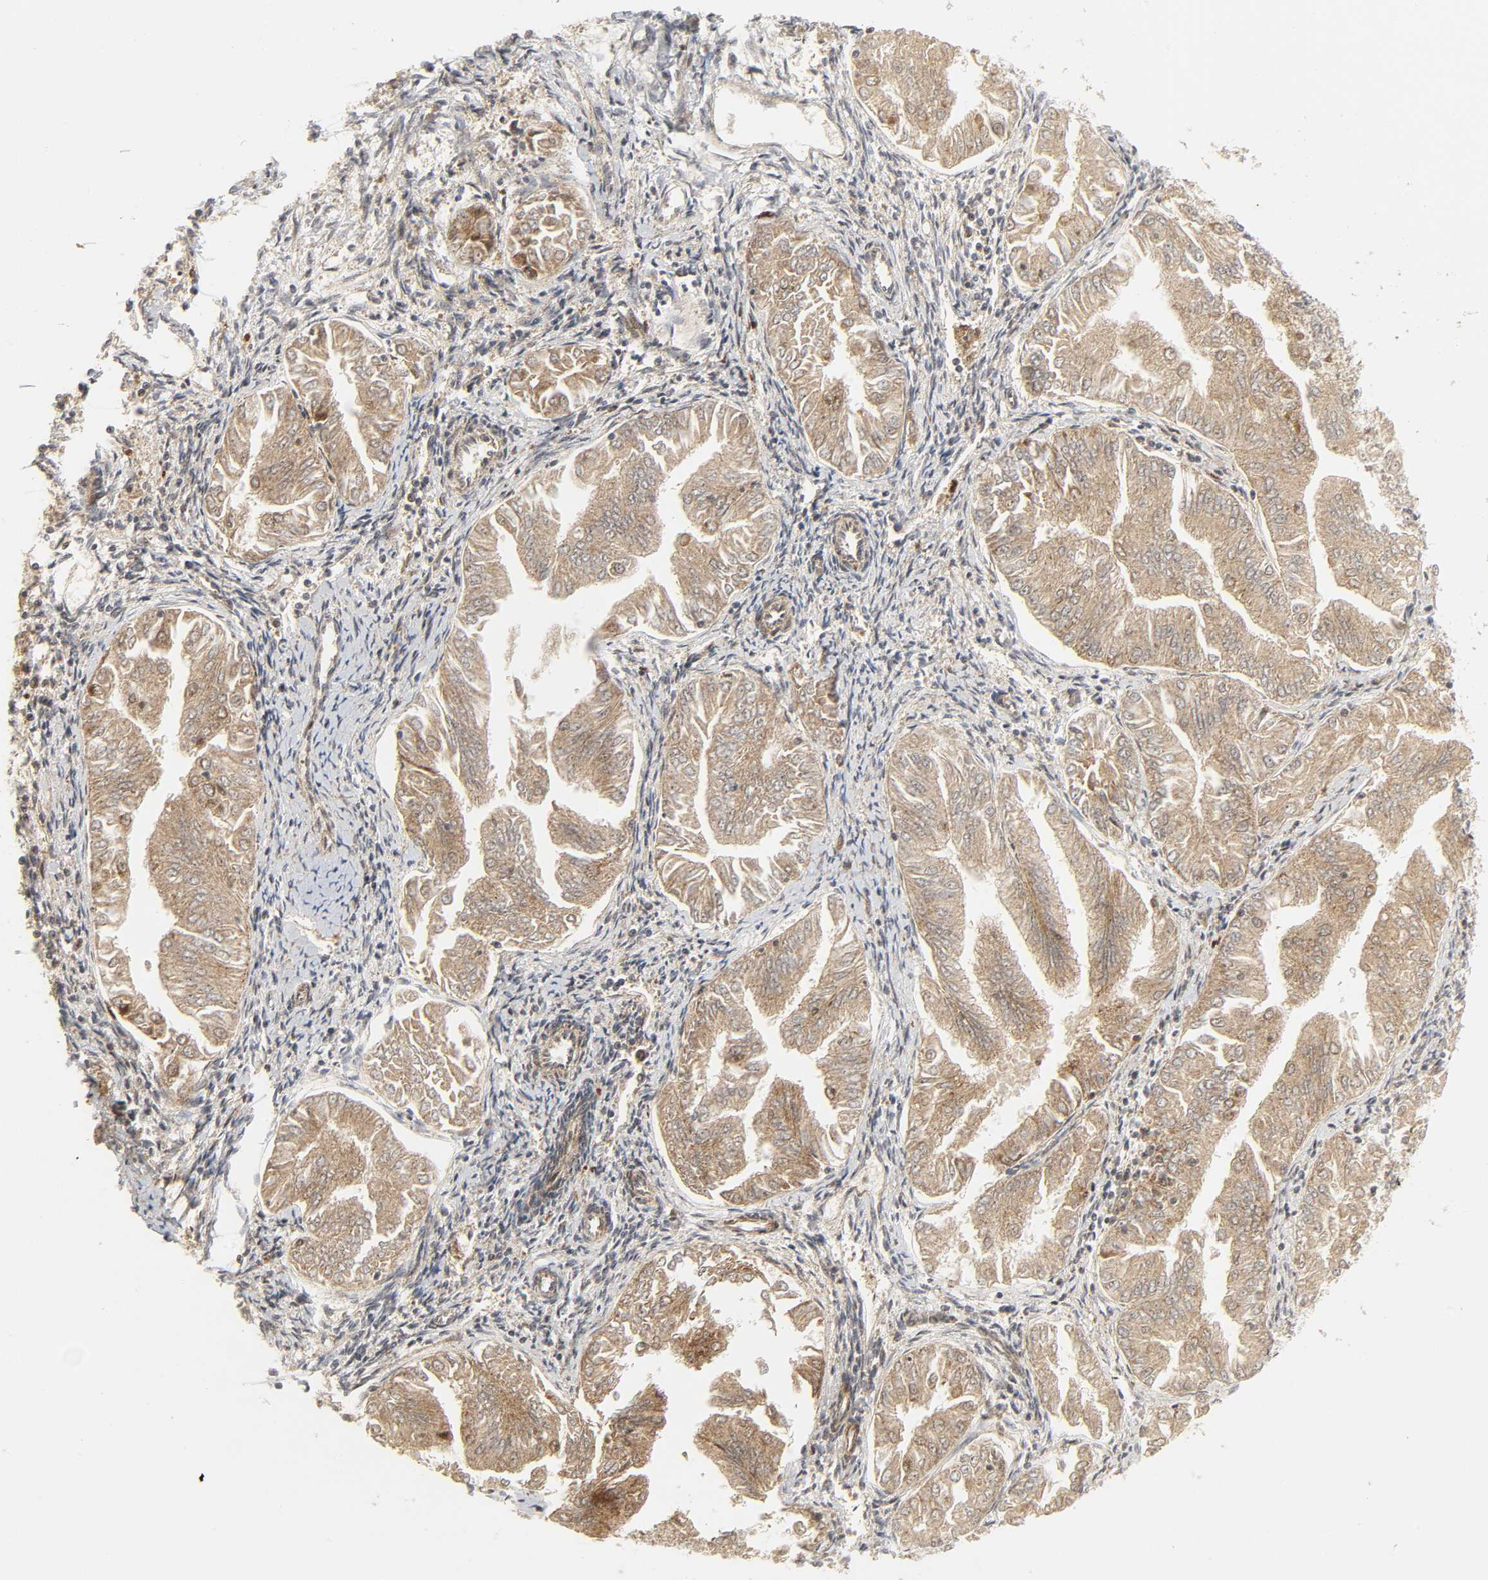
{"staining": {"intensity": "moderate", "quantity": ">75%", "location": "cytoplasmic/membranous"}, "tissue": "endometrial cancer", "cell_type": "Tumor cells", "image_type": "cancer", "snomed": [{"axis": "morphology", "description": "Adenocarcinoma, NOS"}, {"axis": "topography", "description": "Endometrium"}], "caption": "A micrograph of endometrial cancer (adenocarcinoma) stained for a protein reveals moderate cytoplasmic/membranous brown staining in tumor cells.", "gene": "CHUK", "patient": {"sex": "female", "age": 53}}